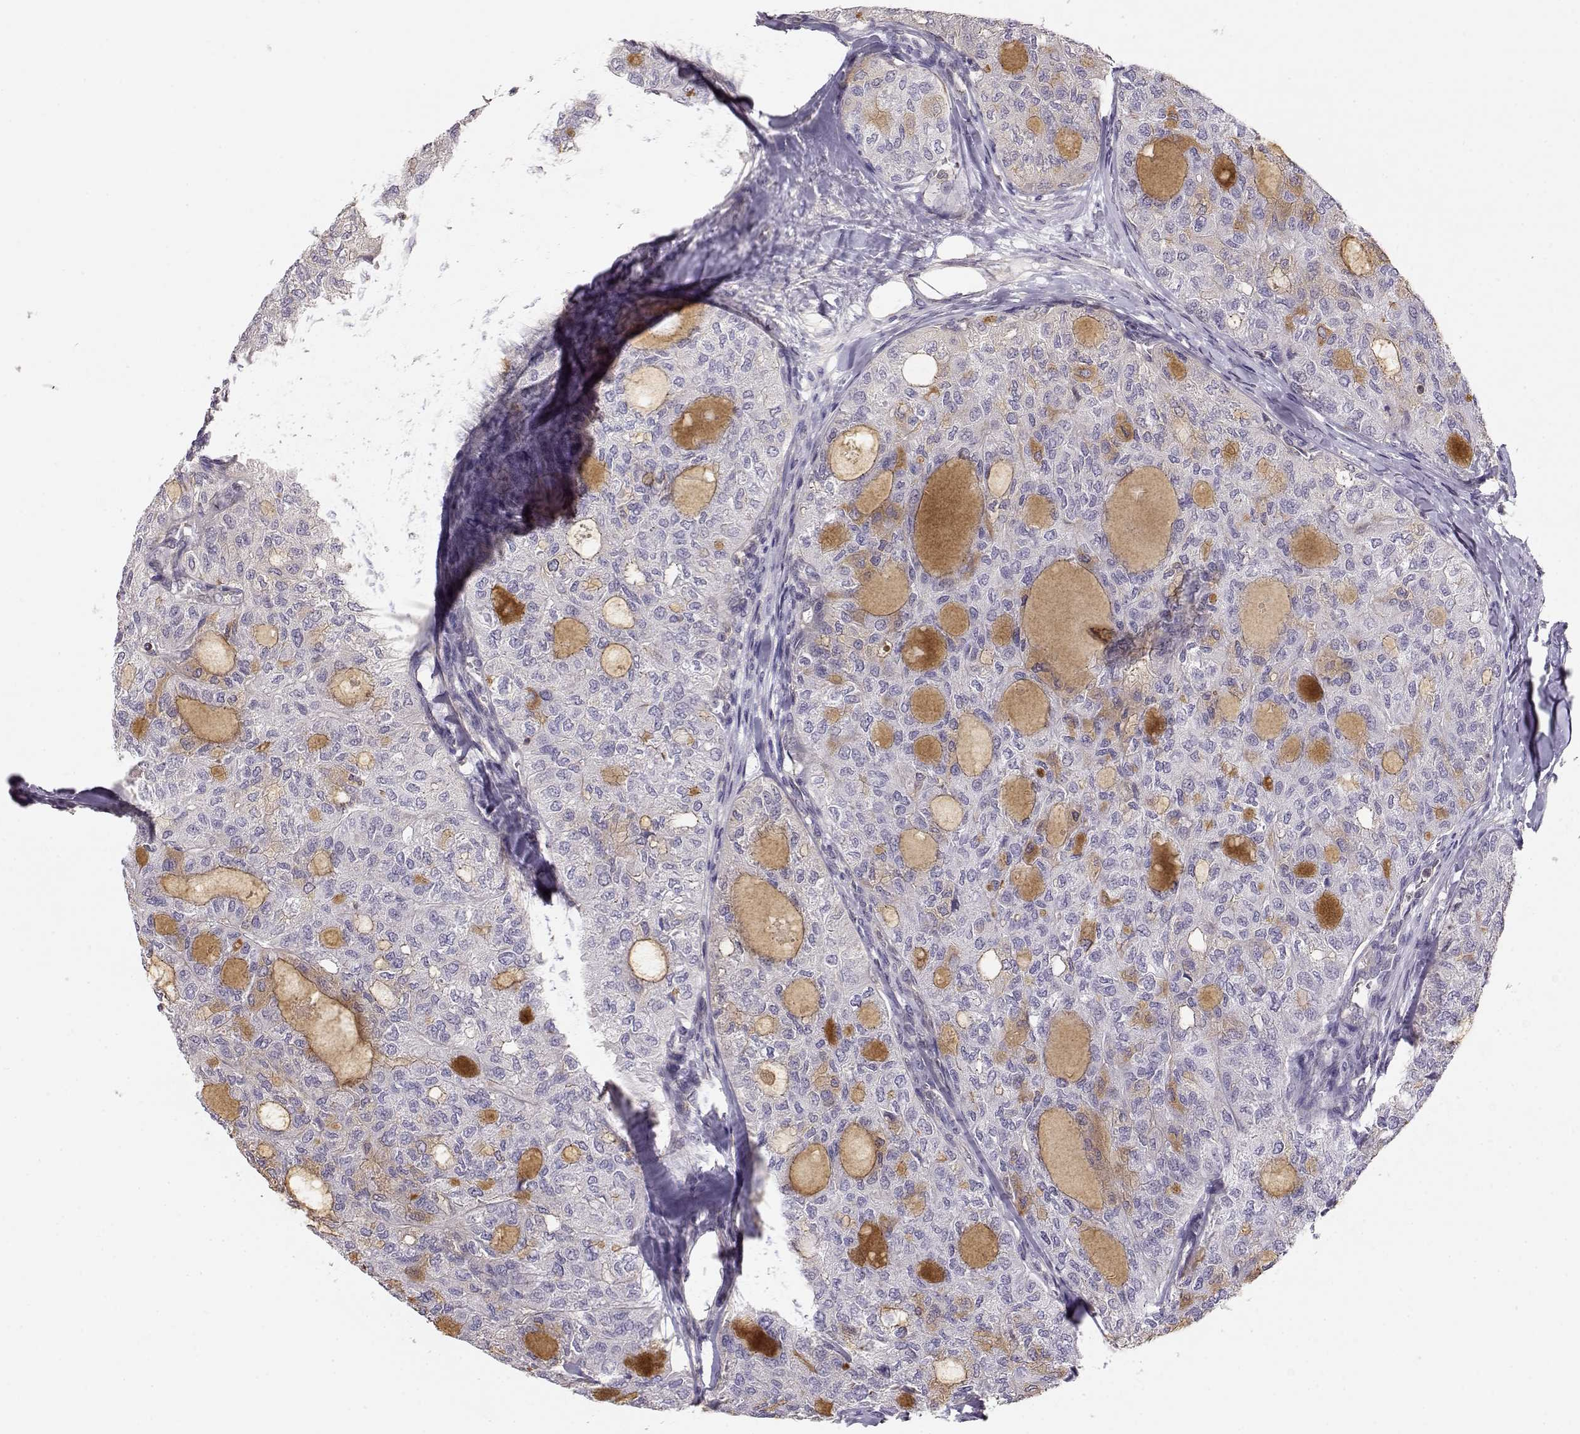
{"staining": {"intensity": "moderate", "quantity": "<25%", "location": "cytoplasmic/membranous"}, "tissue": "thyroid cancer", "cell_type": "Tumor cells", "image_type": "cancer", "snomed": [{"axis": "morphology", "description": "Follicular adenoma carcinoma, NOS"}, {"axis": "topography", "description": "Thyroid gland"}], "caption": "Human follicular adenoma carcinoma (thyroid) stained for a protein (brown) displays moderate cytoplasmic/membranous positive positivity in approximately <25% of tumor cells.", "gene": "DAPL1", "patient": {"sex": "male", "age": 75}}